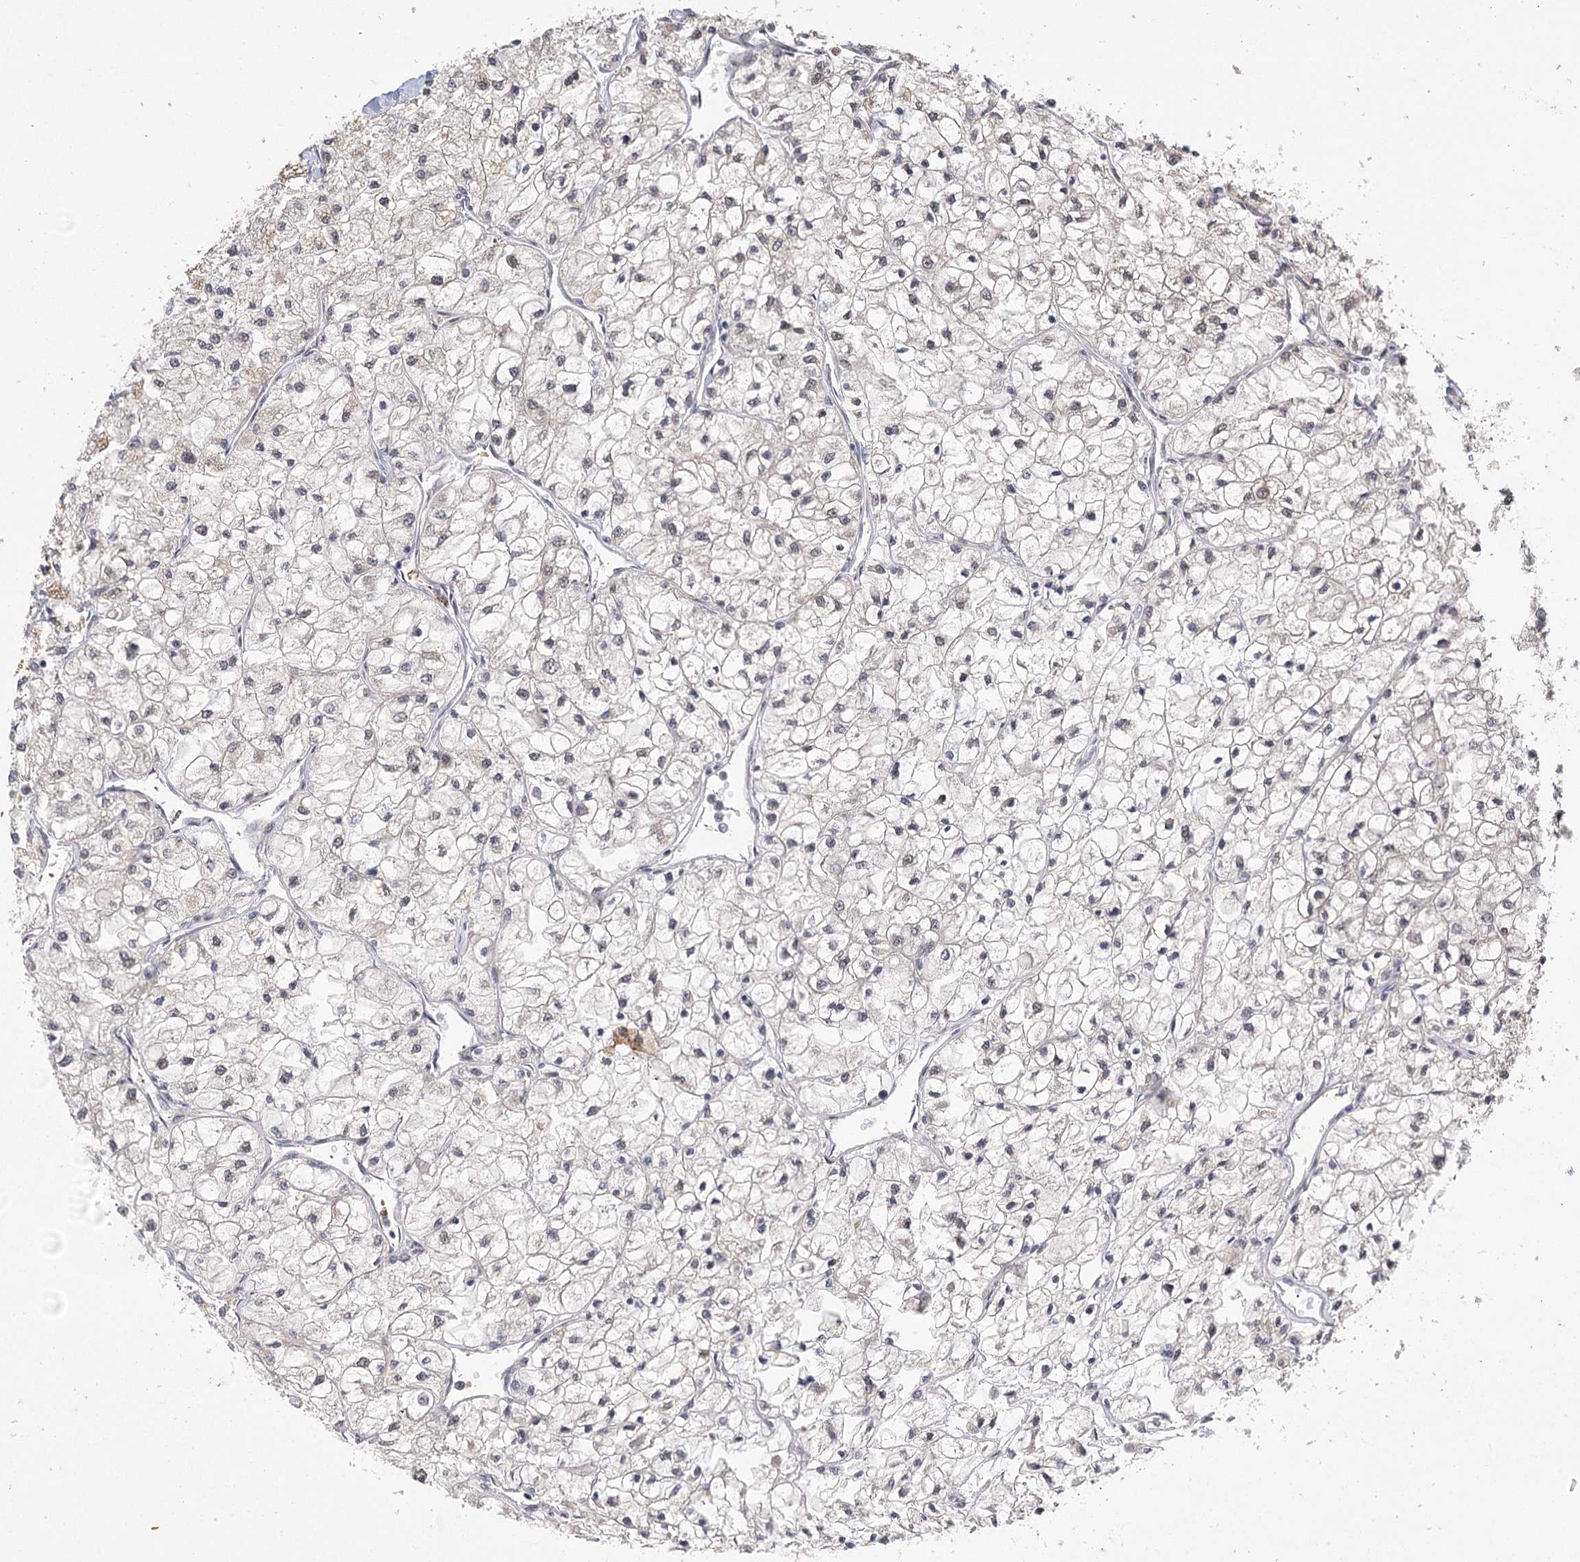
{"staining": {"intensity": "weak", "quantity": "<25%", "location": "nuclear"}, "tissue": "renal cancer", "cell_type": "Tumor cells", "image_type": "cancer", "snomed": [{"axis": "morphology", "description": "Adenocarcinoma, NOS"}, {"axis": "topography", "description": "Kidney"}], "caption": "The micrograph reveals no significant positivity in tumor cells of adenocarcinoma (renal). (IHC, brightfield microscopy, high magnification).", "gene": "PYROXD1", "patient": {"sex": "male", "age": 80}}